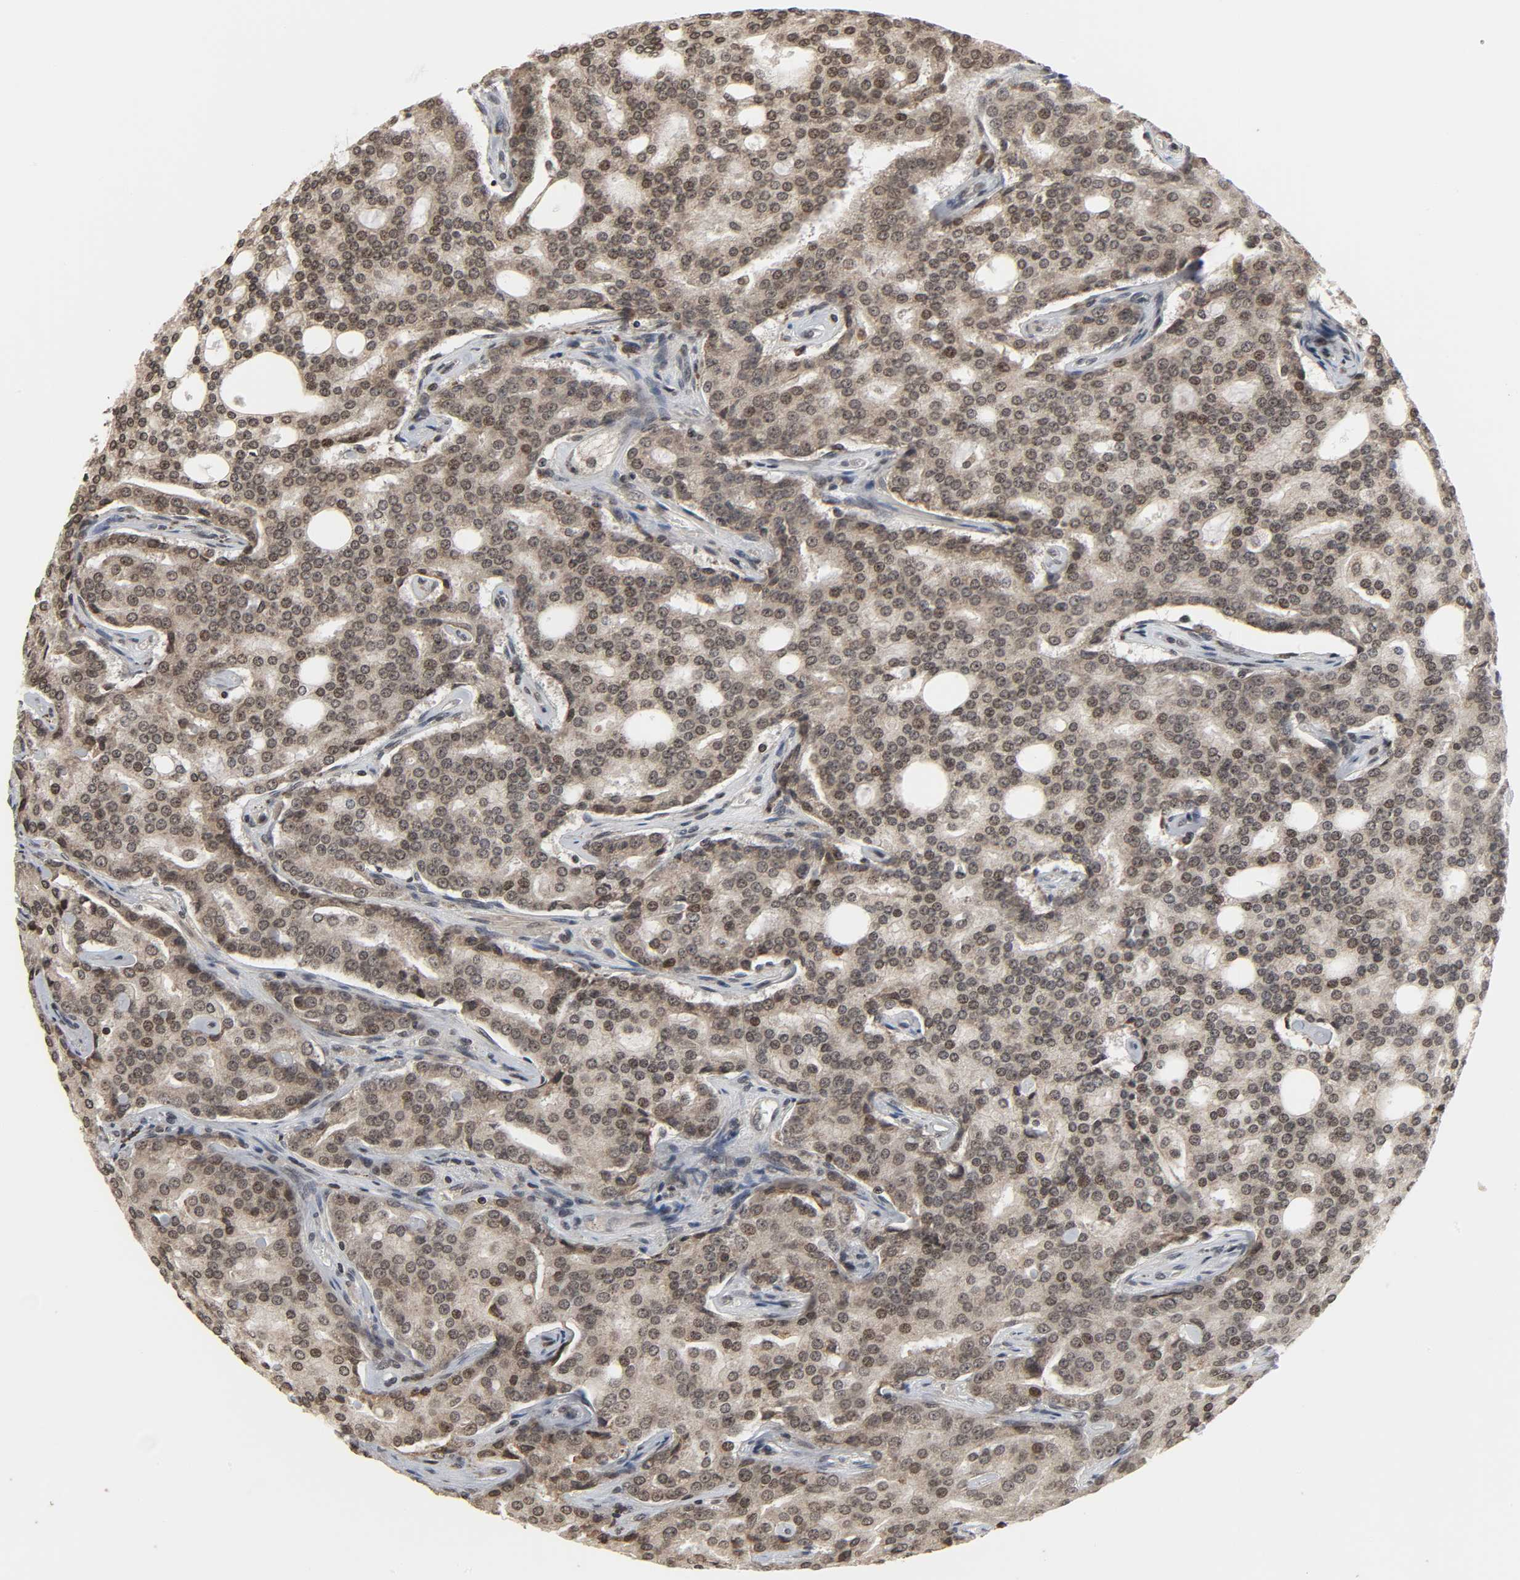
{"staining": {"intensity": "weak", "quantity": "25%-75%", "location": "nuclear"}, "tissue": "prostate cancer", "cell_type": "Tumor cells", "image_type": "cancer", "snomed": [{"axis": "morphology", "description": "Adenocarcinoma, High grade"}, {"axis": "topography", "description": "Prostate"}], "caption": "This is a histology image of immunohistochemistry (IHC) staining of prostate cancer (high-grade adenocarcinoma), which shows weak positivity in the nuclear of tumor cells.", "gene": "XRCC1", "patient": {"sex": "male", "age": 72}}